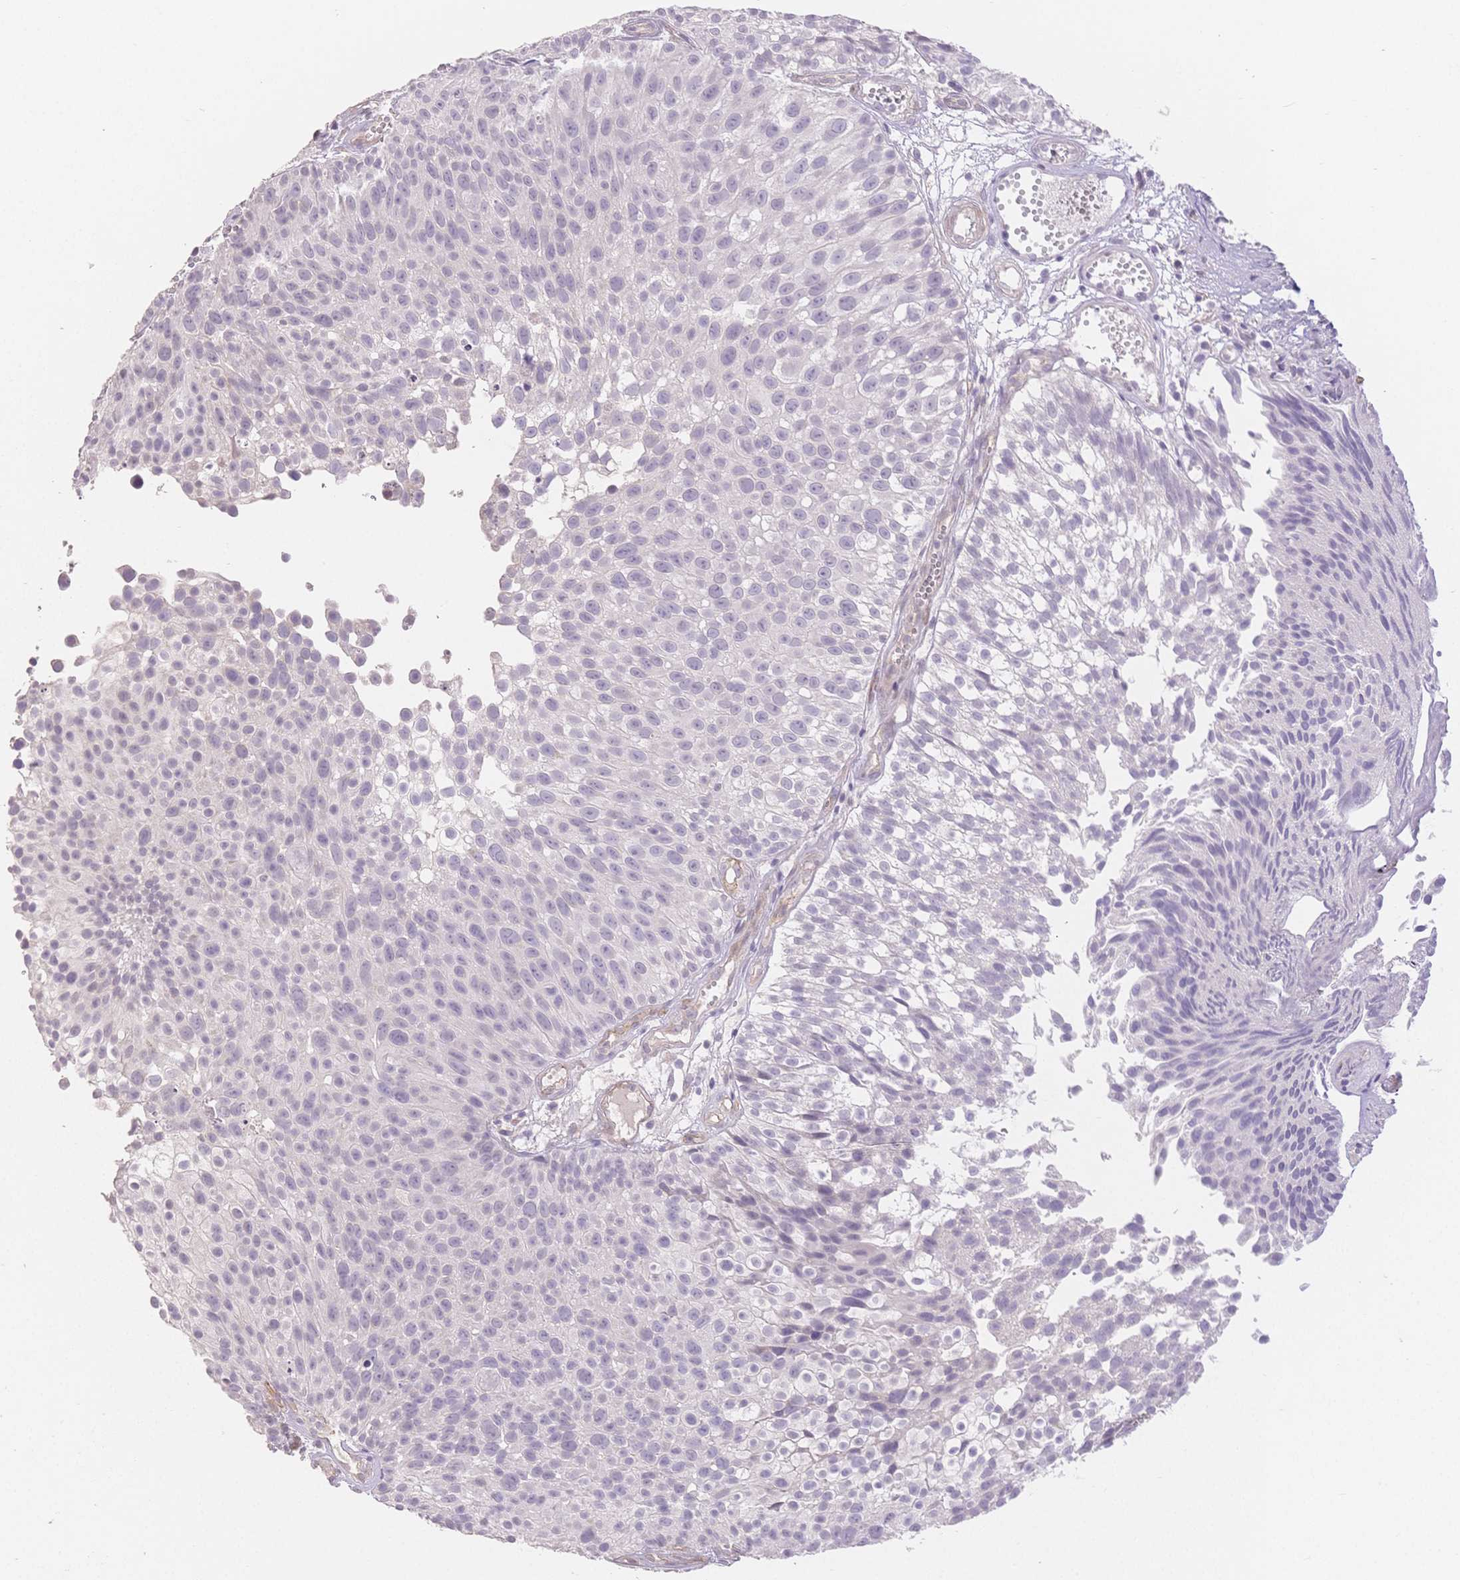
{"staining": {"intensity": "negative", "quantity": "none", "location": "none"}, "tissue": "urothelial cancer", "cell_type": "Tumor cells", "image_type": "cancer", "snomed": [{"axis": "morphology", "description": "Urothelial carcinoma, Low grade"}, {"axis": "topography", "description": "Urinary bladder"}], "caption": "An image of low-grade urothelial carcinoma stained for a protein displays no brown staining in tumor cells.", "gene": "SUV39H2", "patient": {"sex": "male", "age": 70}}